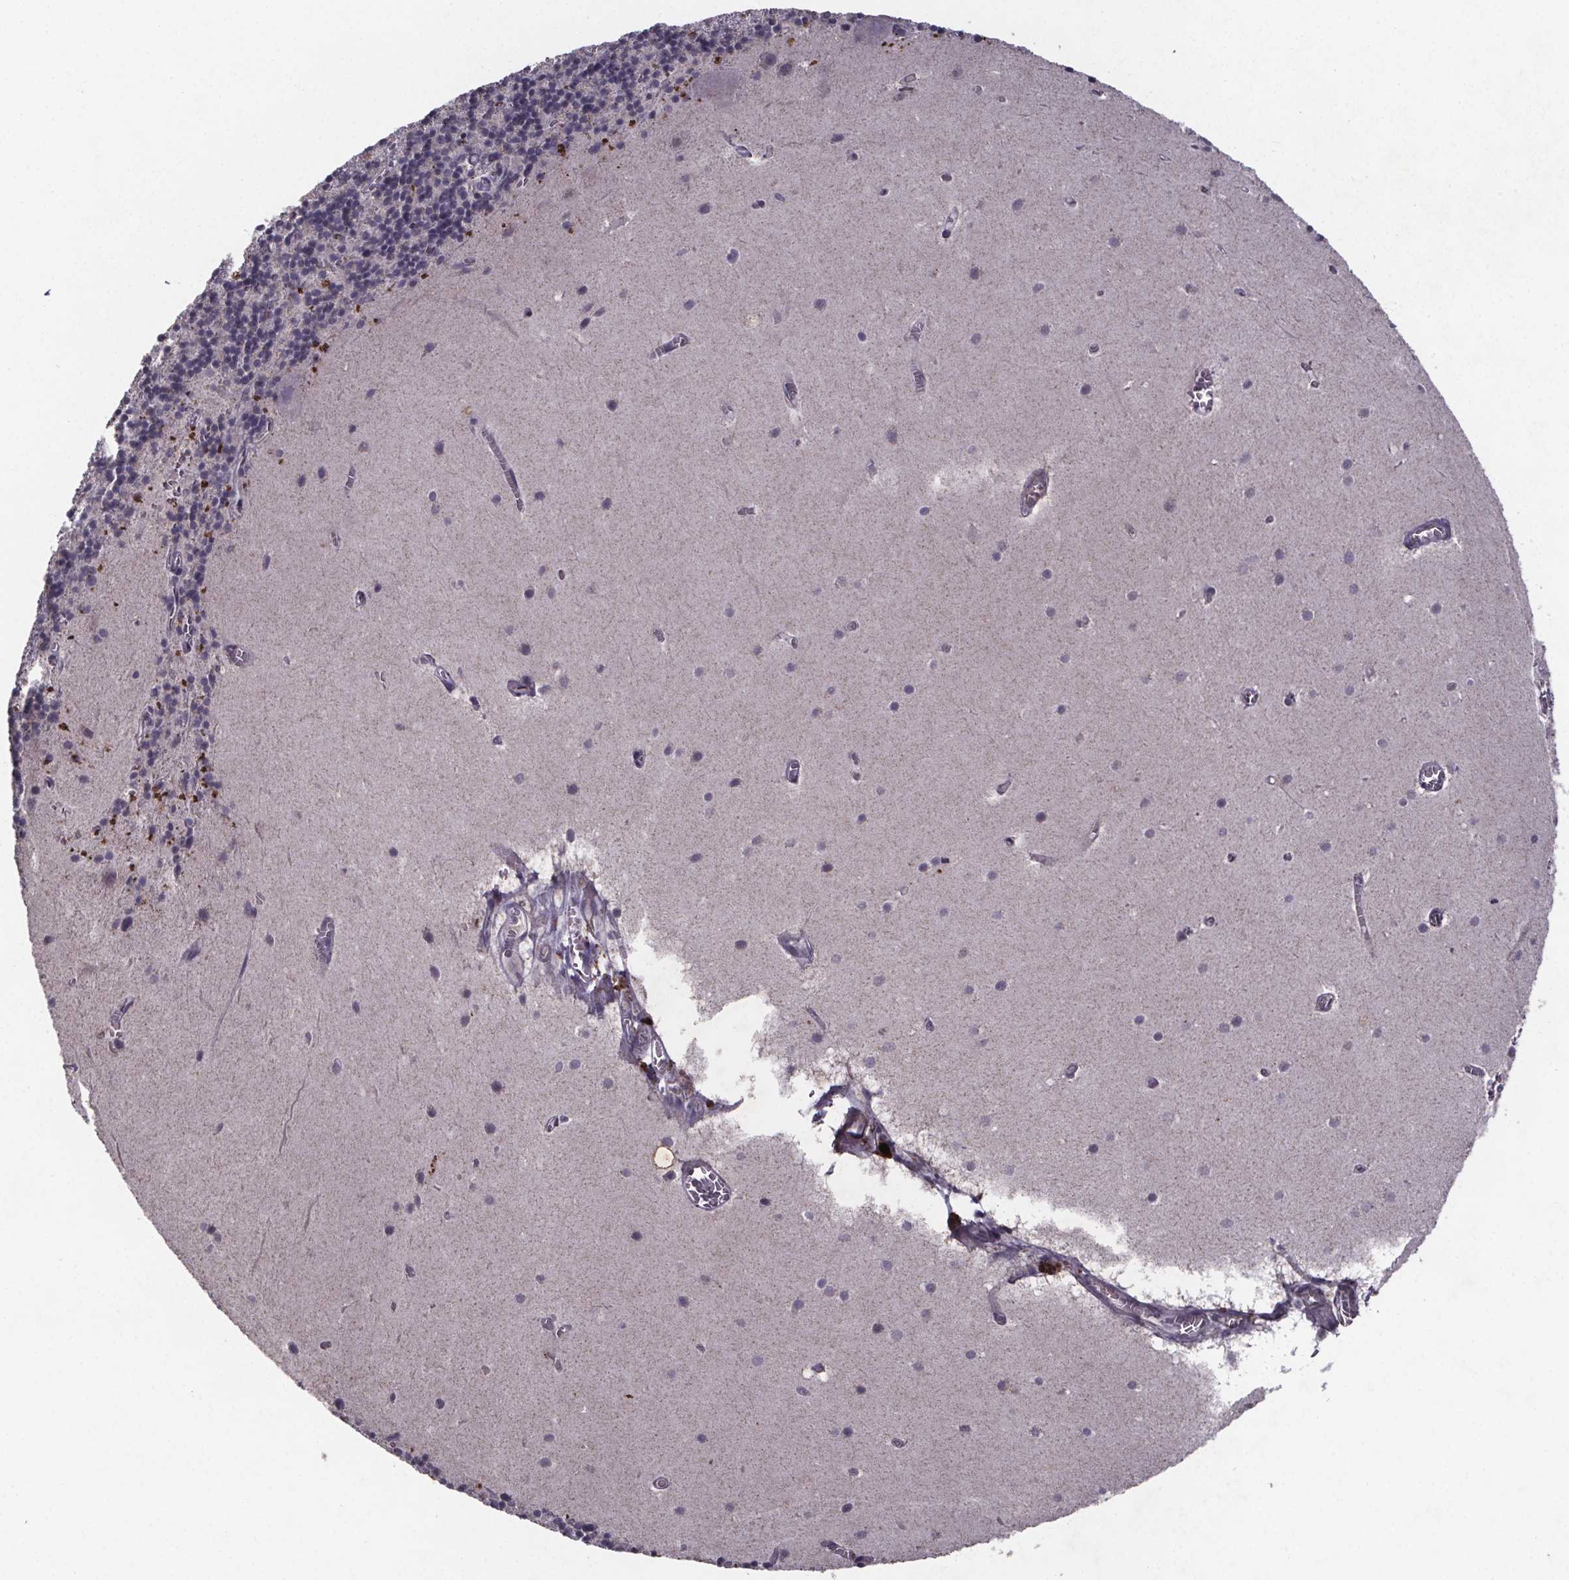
{"staining": {"intensity": "negative", "quantity": "none", "location": "none"}, "tissue": "cerebellum", "cell_type": "Cells in granular layer", "image_type": "normal", "snomed": [{"axis": "morphology", "description": "Normal tissue, NOS"}, {"axis": "topography", "description": "Cerebellum"}], "caption": "High power microscopy photomicrograph of an IHC micrograph of unremarkable cerebellum, revealing no significant staining in cells in granular layer.", "gene": "PALLD", "patient": {"sex": "male", "age": 70}}